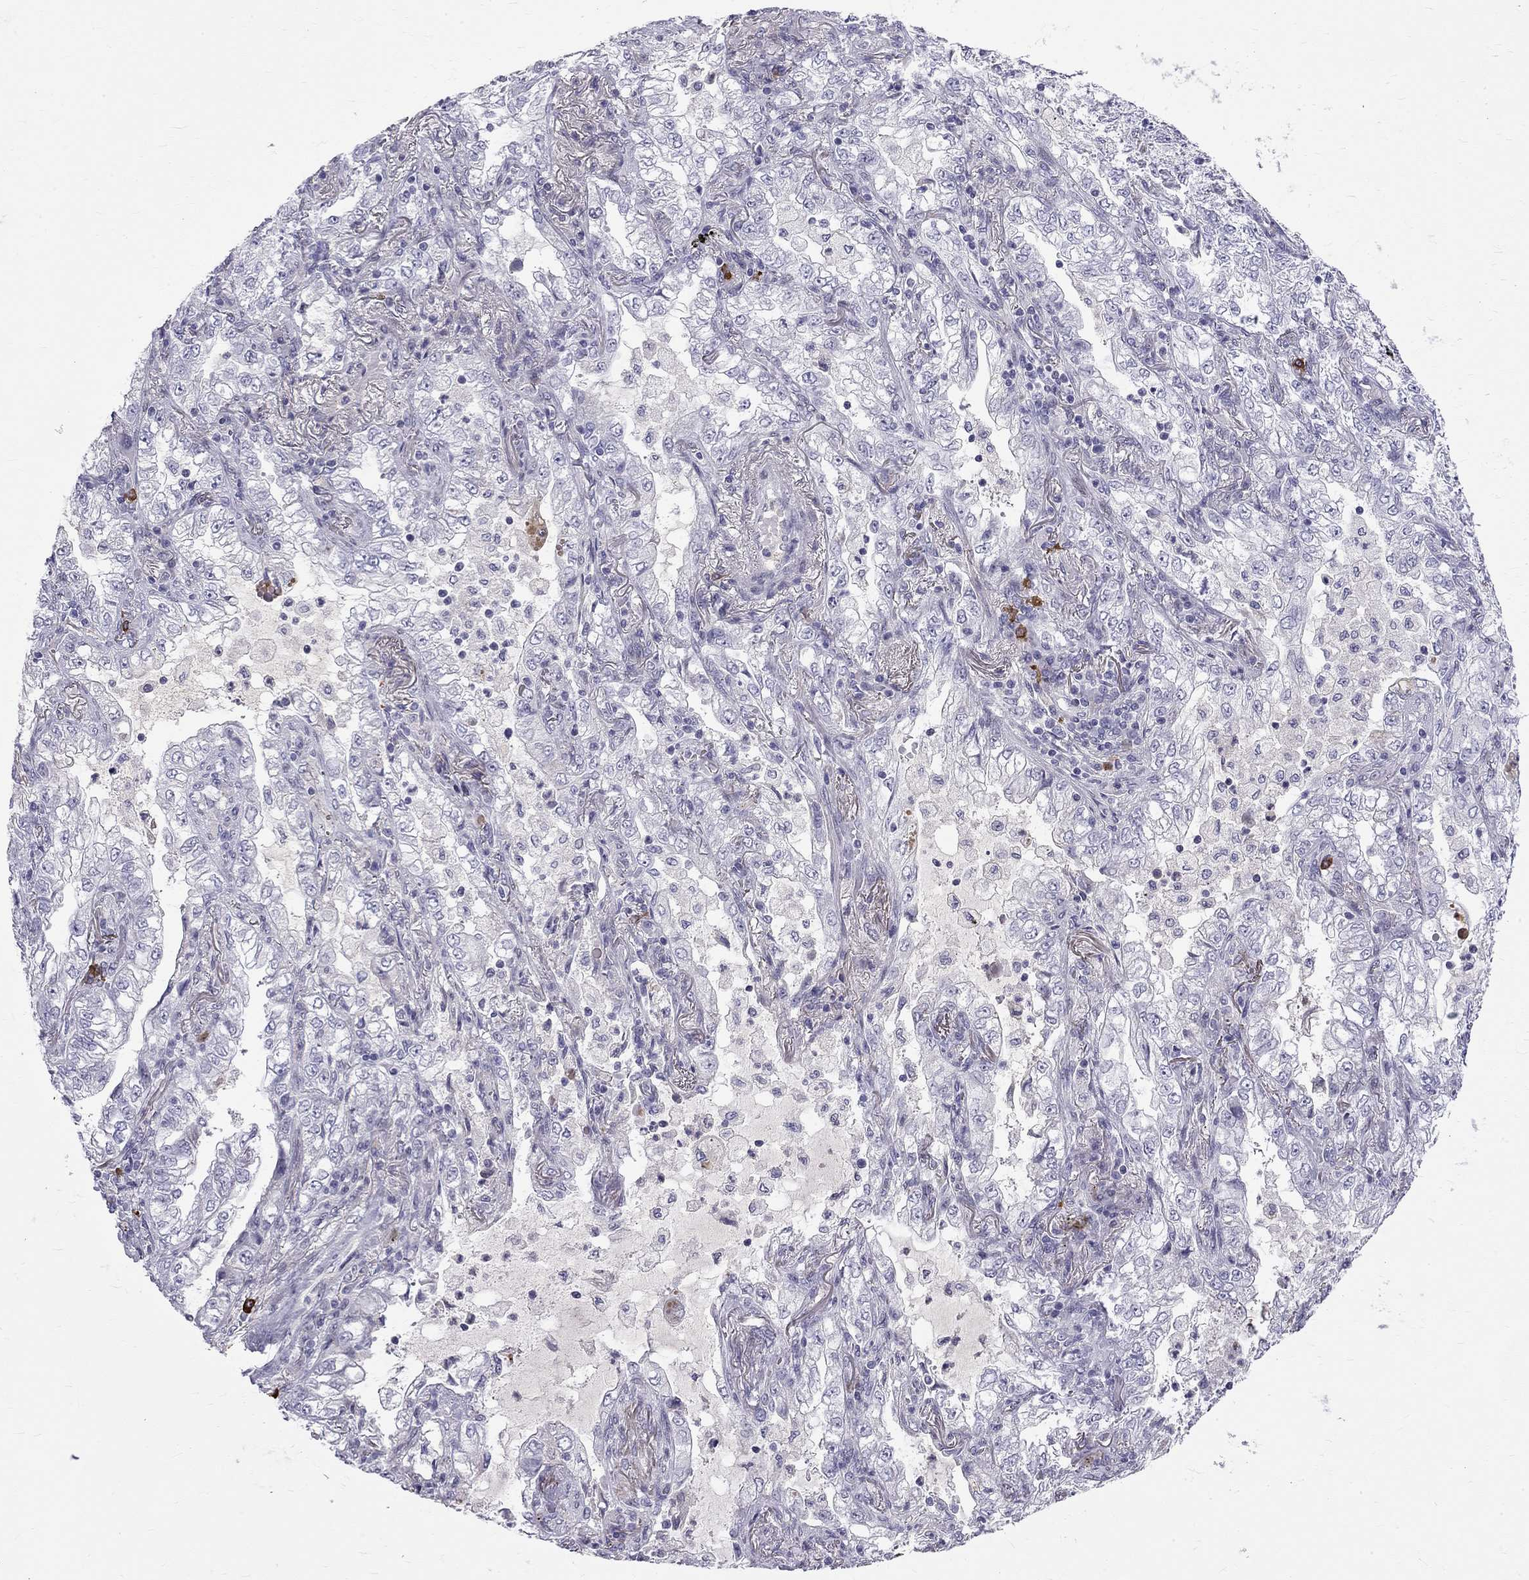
{"staining": {"intensity": "negative", "quantity": "none", "location": "none"}, "tissue": "lung cancer", "cell_type": "Tumor cells", "image_type": "cancer", "snomed": [{"axis": "morphology", "description": "Adenocarcinoma, NOS"}, {"axis": "topography", "description": "Lung"}], "caption": "A histopathology image of human lung cancer (adenocarcinoma) is negative for staining in tumor cells. The staining is performed using DAB (3,3'-diaminobenzidine) brown chromogen with nuclei counter-stained in using hematoxylin.", "gene": "RTL9", "patient": {"sex": "female", "age": 73}}